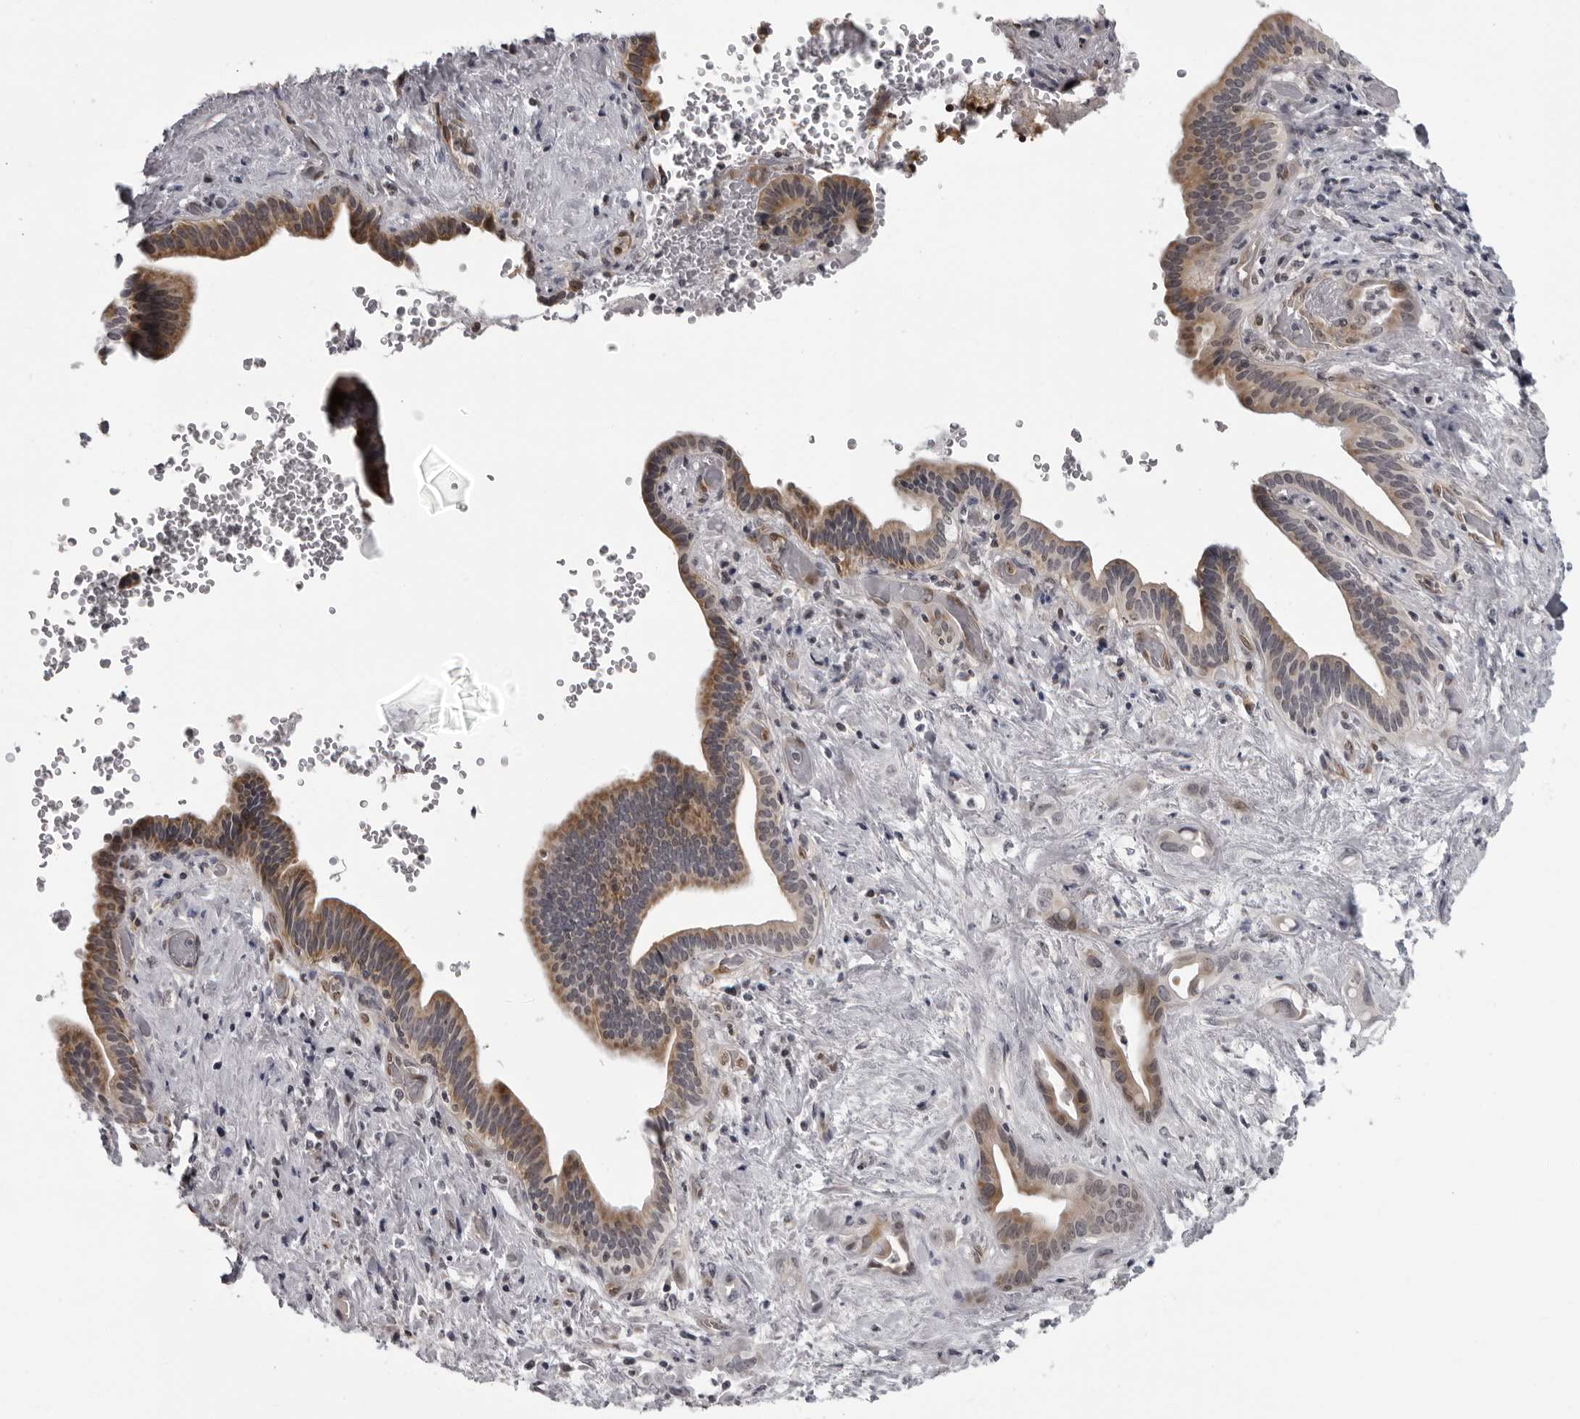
{"staining": {"intensity": "weak", "quantity": ">75%", "location": "cytoplasmic/membranous"}, "tissue": "liver cancer", "cell_type": "Tumor cells", "image_type": "cancer", "snomed": [{"axis": "morphology", "description": "Cholangiocarcinoma"}, {"axis": "topography", "description": "Liver"}], "caption": "High-magnification brightfield microscopy of cholangiocarcinoma (liver) stained with DAB (3,3'-diaminobenzidine) (brown) and counterstained with hematoxylin (blue). tumor cells exhibit weak cytoplasmic/membranous positivity is present in about>75% of cells. Ihc stains the protein of interest in brown and the nuclei are stained blue.", "gene": "MAPK12", "patient": {"sex": "female", "age": 68}}